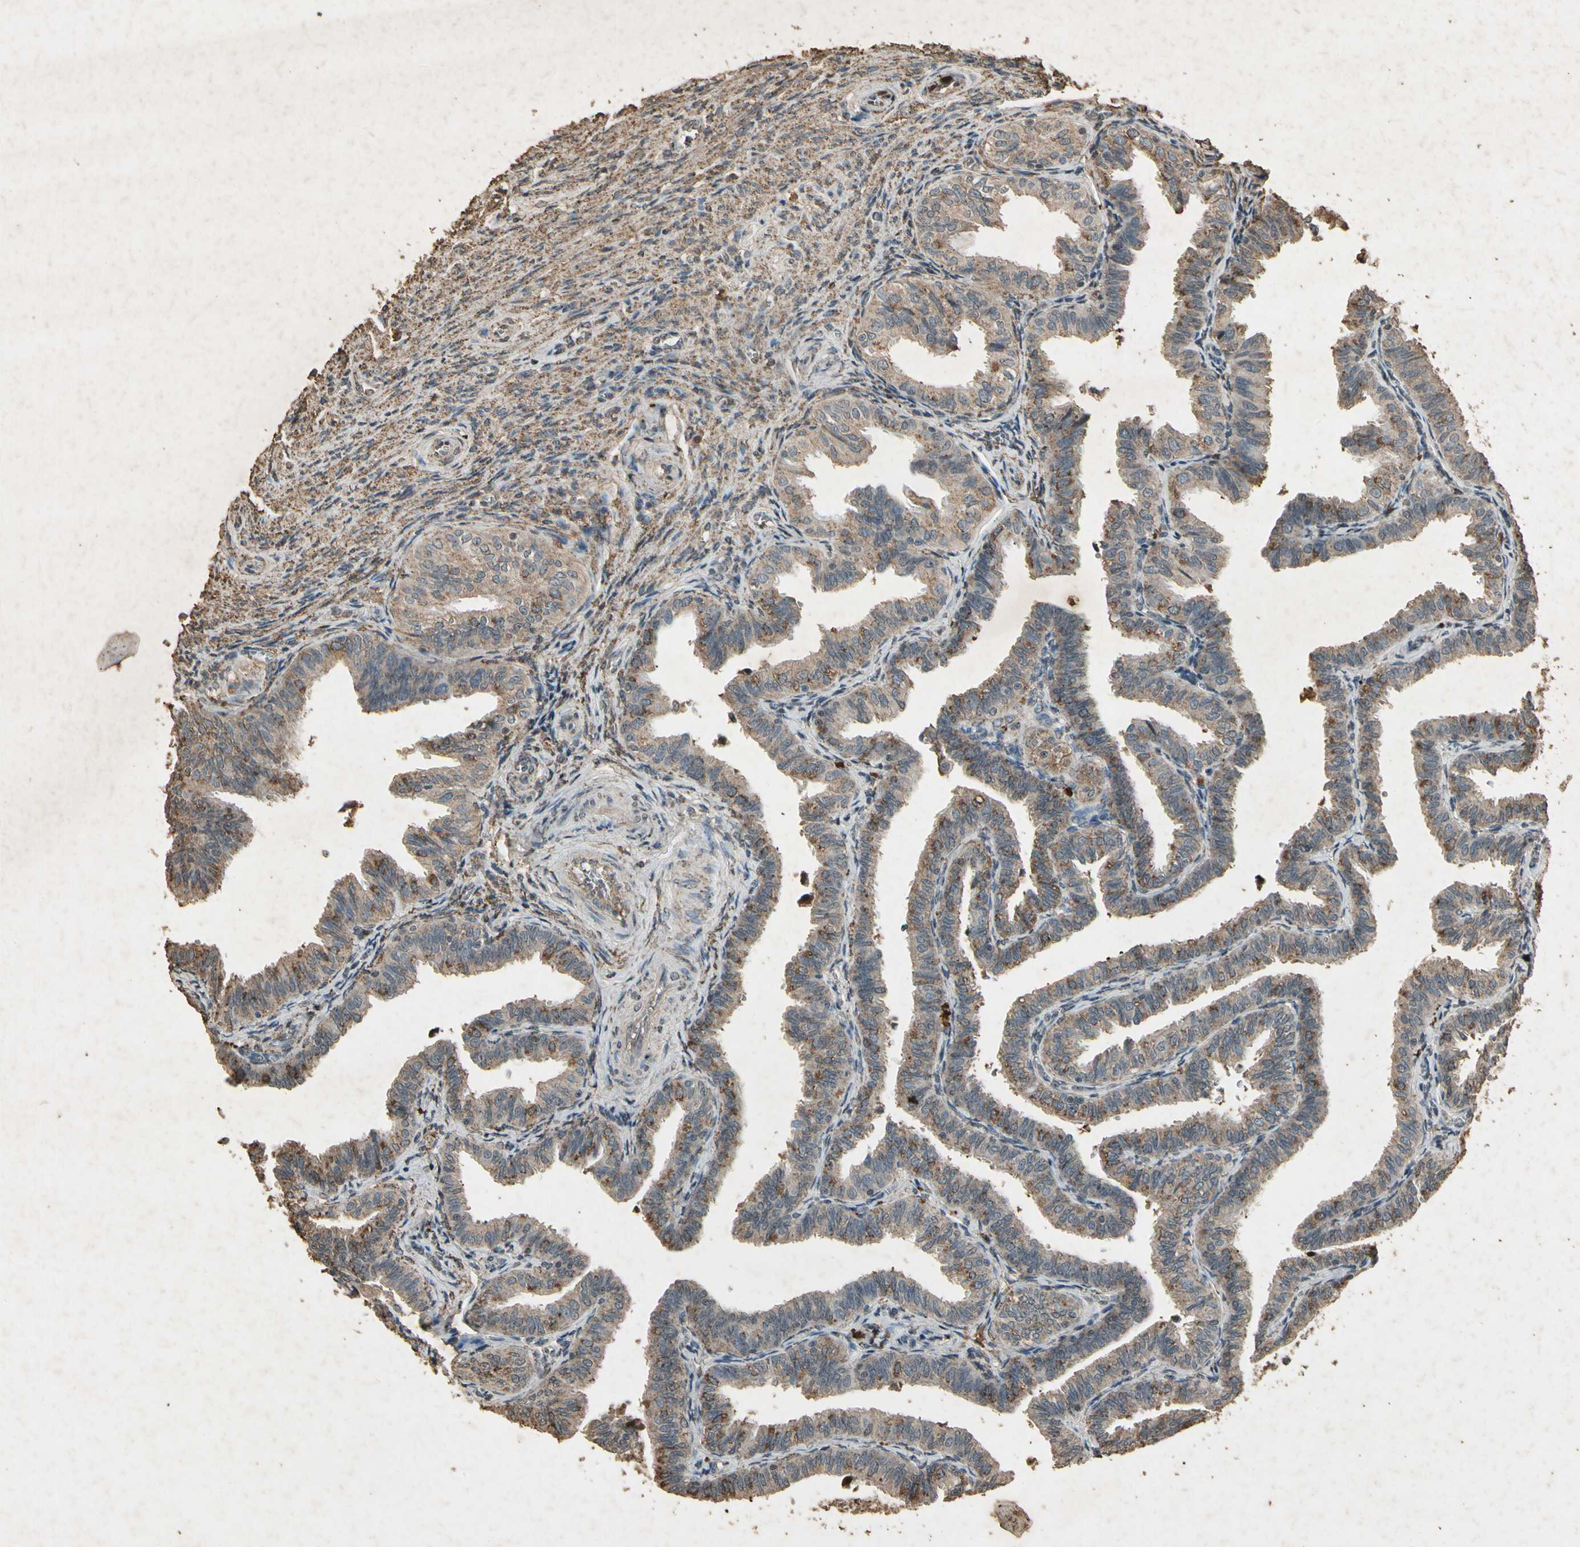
{"staining": {"intensity": "moderate", "quantity": ">75%", "location": "cytoplasmic/membranous"}, "tissue": "fallopian tube", "cell_type": "Glandular cells", "image_type": "normal", "snomed": [{"axis": "morphology", "description": "Normal tissue, NOS"}, {"axis": "topography", "description": "Fallopian tube"}], "caption": "About >75% of glandular cells in normal human fallopian tube exhibit moderate cytoplasmic/membranous protein expression as visualized by brown immunohistochemical staining.", "gene": "GC", "patient": {"sex": "female", "age": 46}}